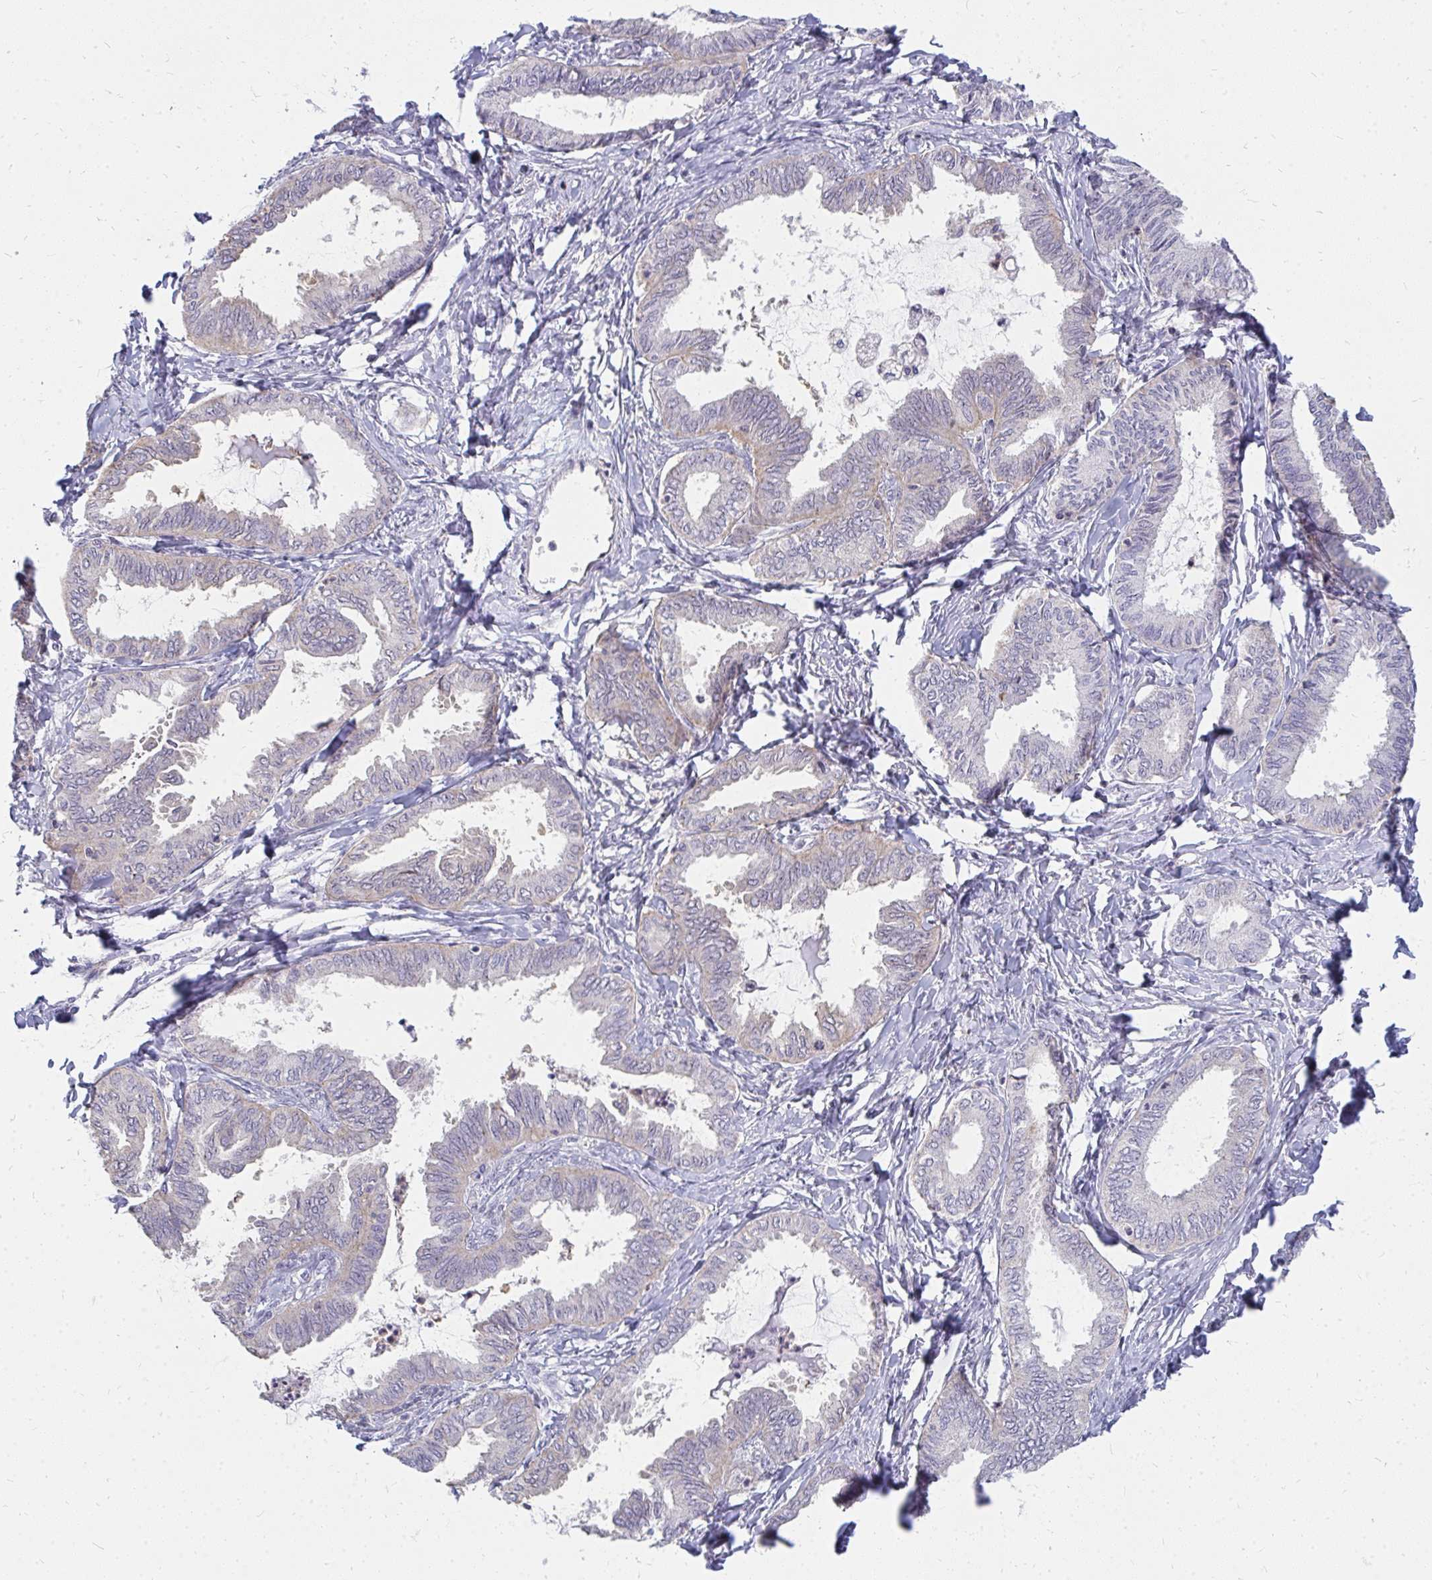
{"staining": {"intensity": "negative", "quantity": "none", "location": "none"}, "tissue": "ovarian cancer", "cell_type": "Tumor cells", "image_type": "cancer", "snomed": [{"axis": "morphology", "description": "Carcinoma, endometroid"}, {"axis": "topography", "description": "Ovary"}], "caption": "Immunohistochemical staining of human ovarian endometroid carcinoma exhibits no significant positivity in tumor cells. (DAB (3,3'-diaminobenzidine) IHC visualized using brightfield microscopy, high magnification).", "gene": "FAM9A", "patient": {"sex": "female", "age": 70}}